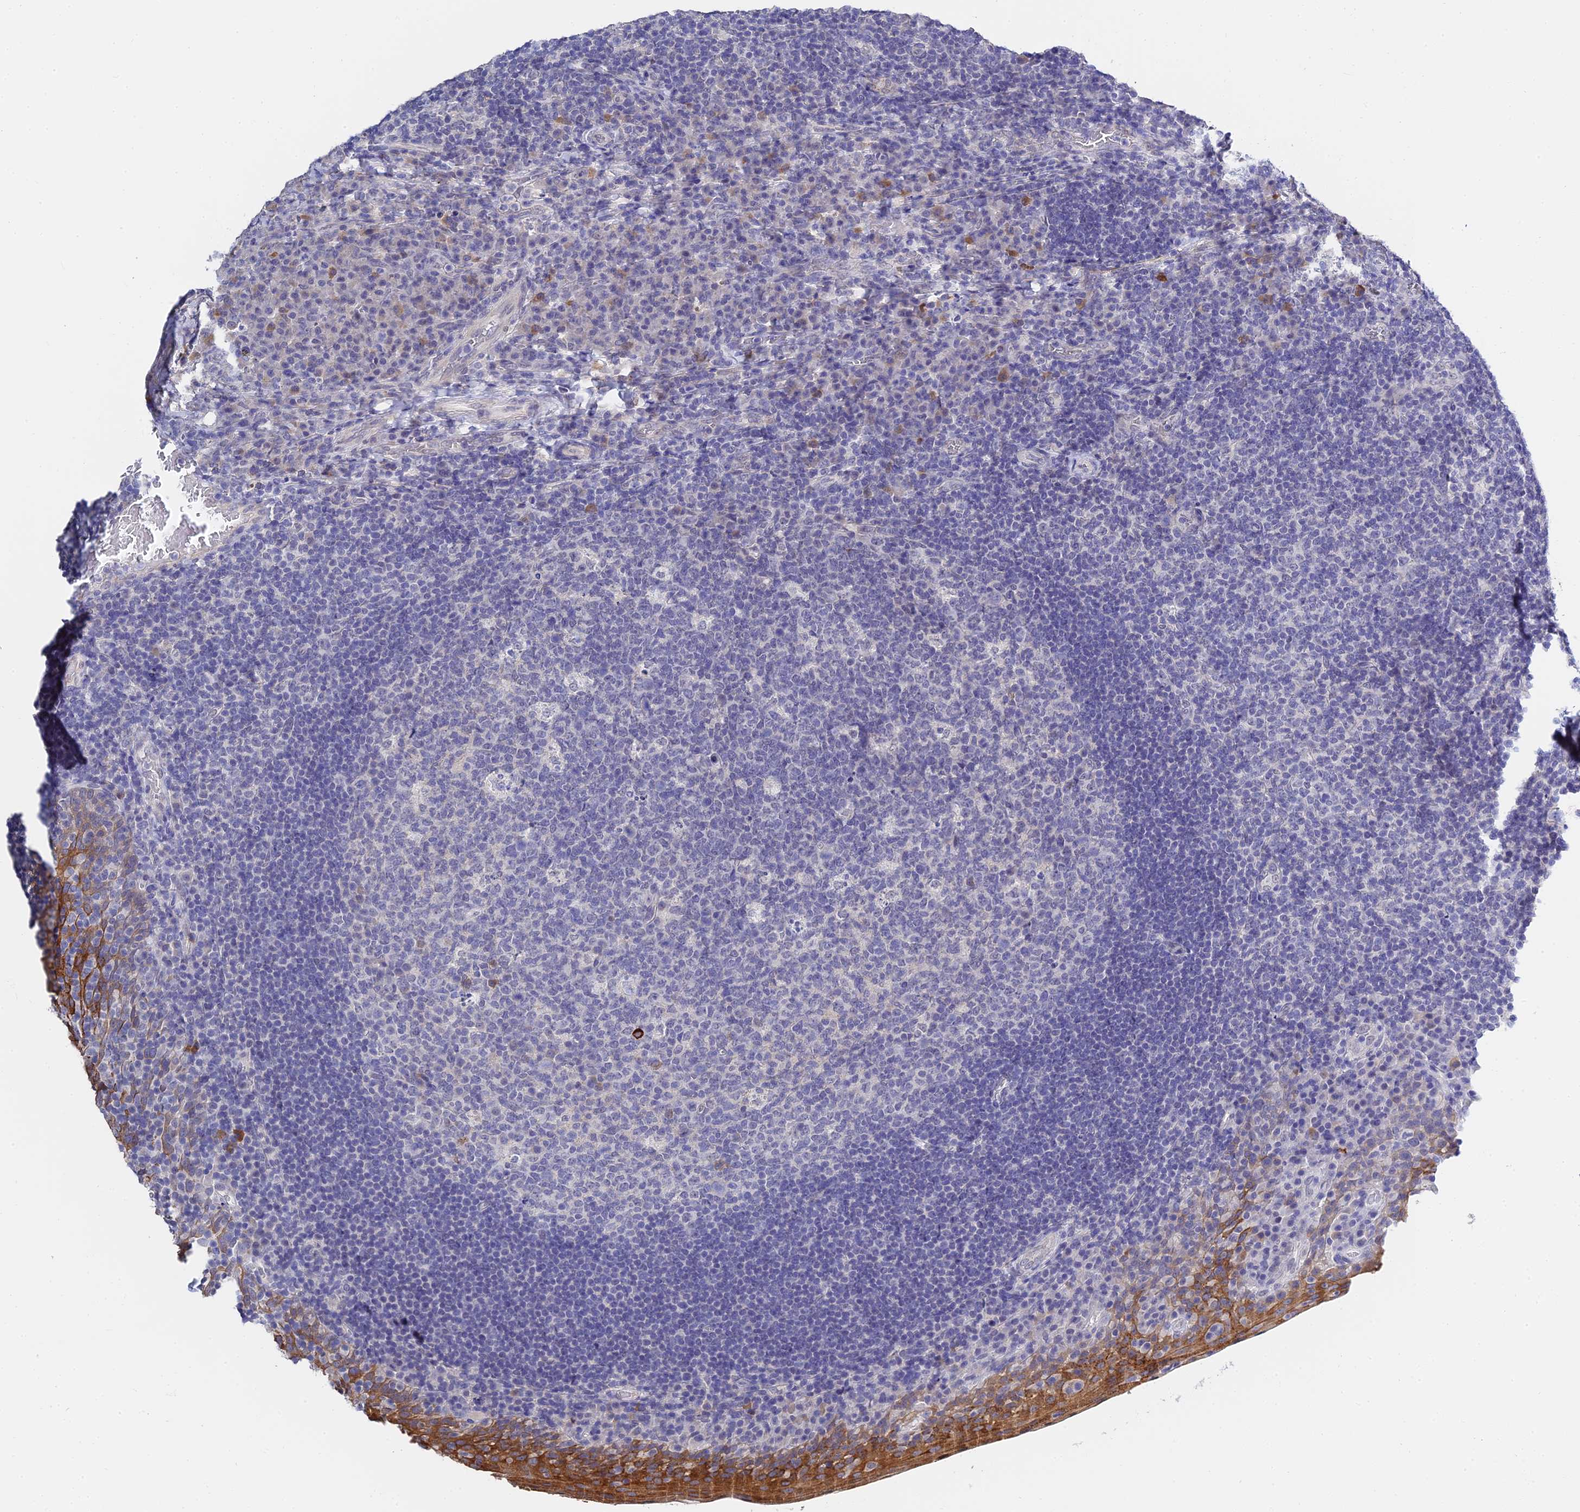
{"staining": {"intensity": "negative", "quantity": "none", "location": "none"}, "tissue": "tonsil", "cell_type": "Germinal center cells", "image_type": "normal", "snomed": [{"axis": "morphology", "description": "Normal tissue, NOS"}, {"axis": "topography", "description": "Tonsil"}], "caption": "This micrograph is of normal tonsil stained with immunohistochemistry (IHC) to label a protein in brown with the nuclei are counter-stained blue. There is no expression in germinal center cells.", "gene": "HOXB1", "patient": {"sex": "male", "age": 17}}